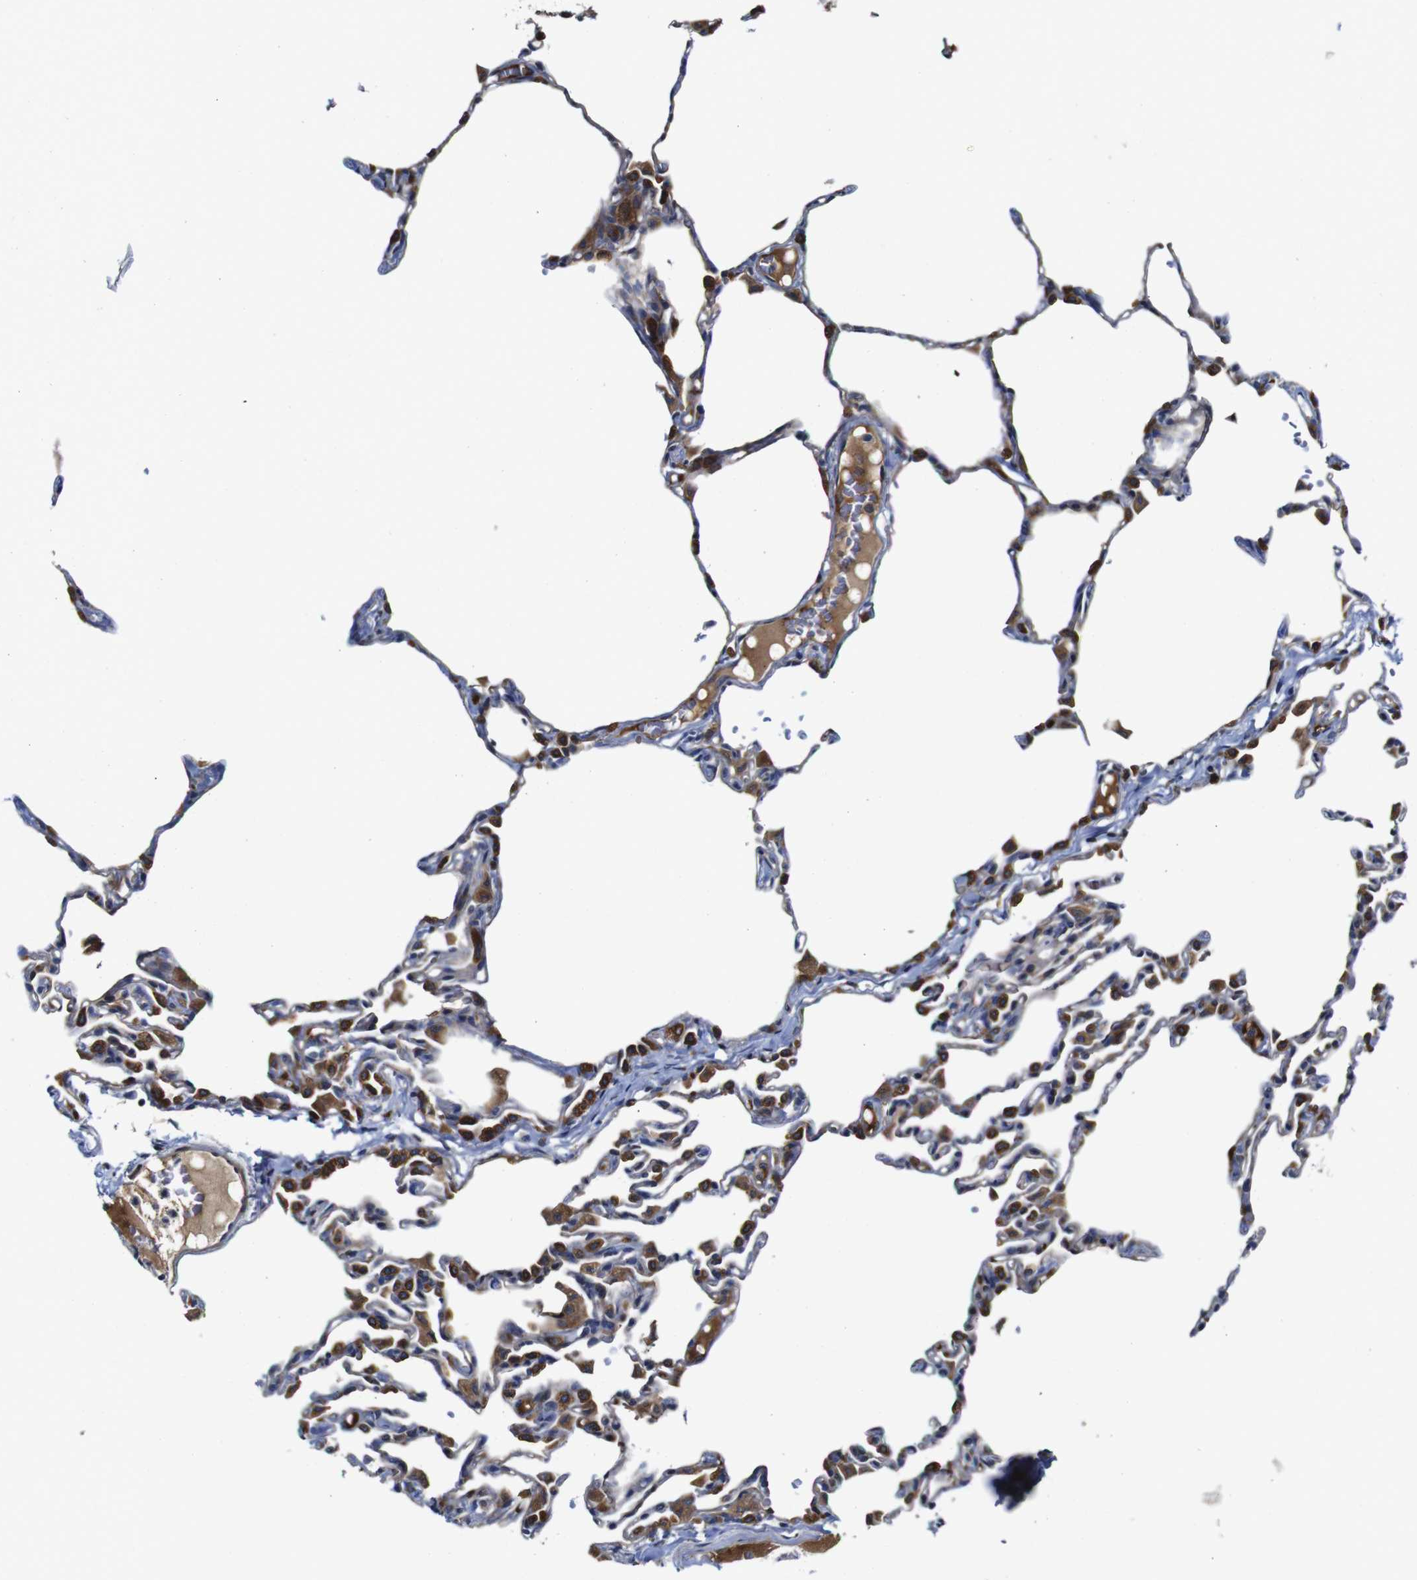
{"staining": {"intensity": "strong", "quantity": ">75%", "location": "cytoplasmic/membranous"}, "tissue": "lung", "cell_type": "Alveolar cells", "image_type": "normal", "snomed": [{"axis": "morphology", "description": "Normal tissue, NOS"}, {"axis": "topography", "description": "Lung"}], "caption": "Protein expression by immunohistochemistry demonstrates strong cytoplasmic/membranous staining in approximately >75% of alveolar cells in benign lung. (DAB (3,3'-diaminobenzidine) IHC, brown staining for protein, blue staining for nuclei).", "gene": "CLCC1", "patient": {"sex": "female", "age": 49}}